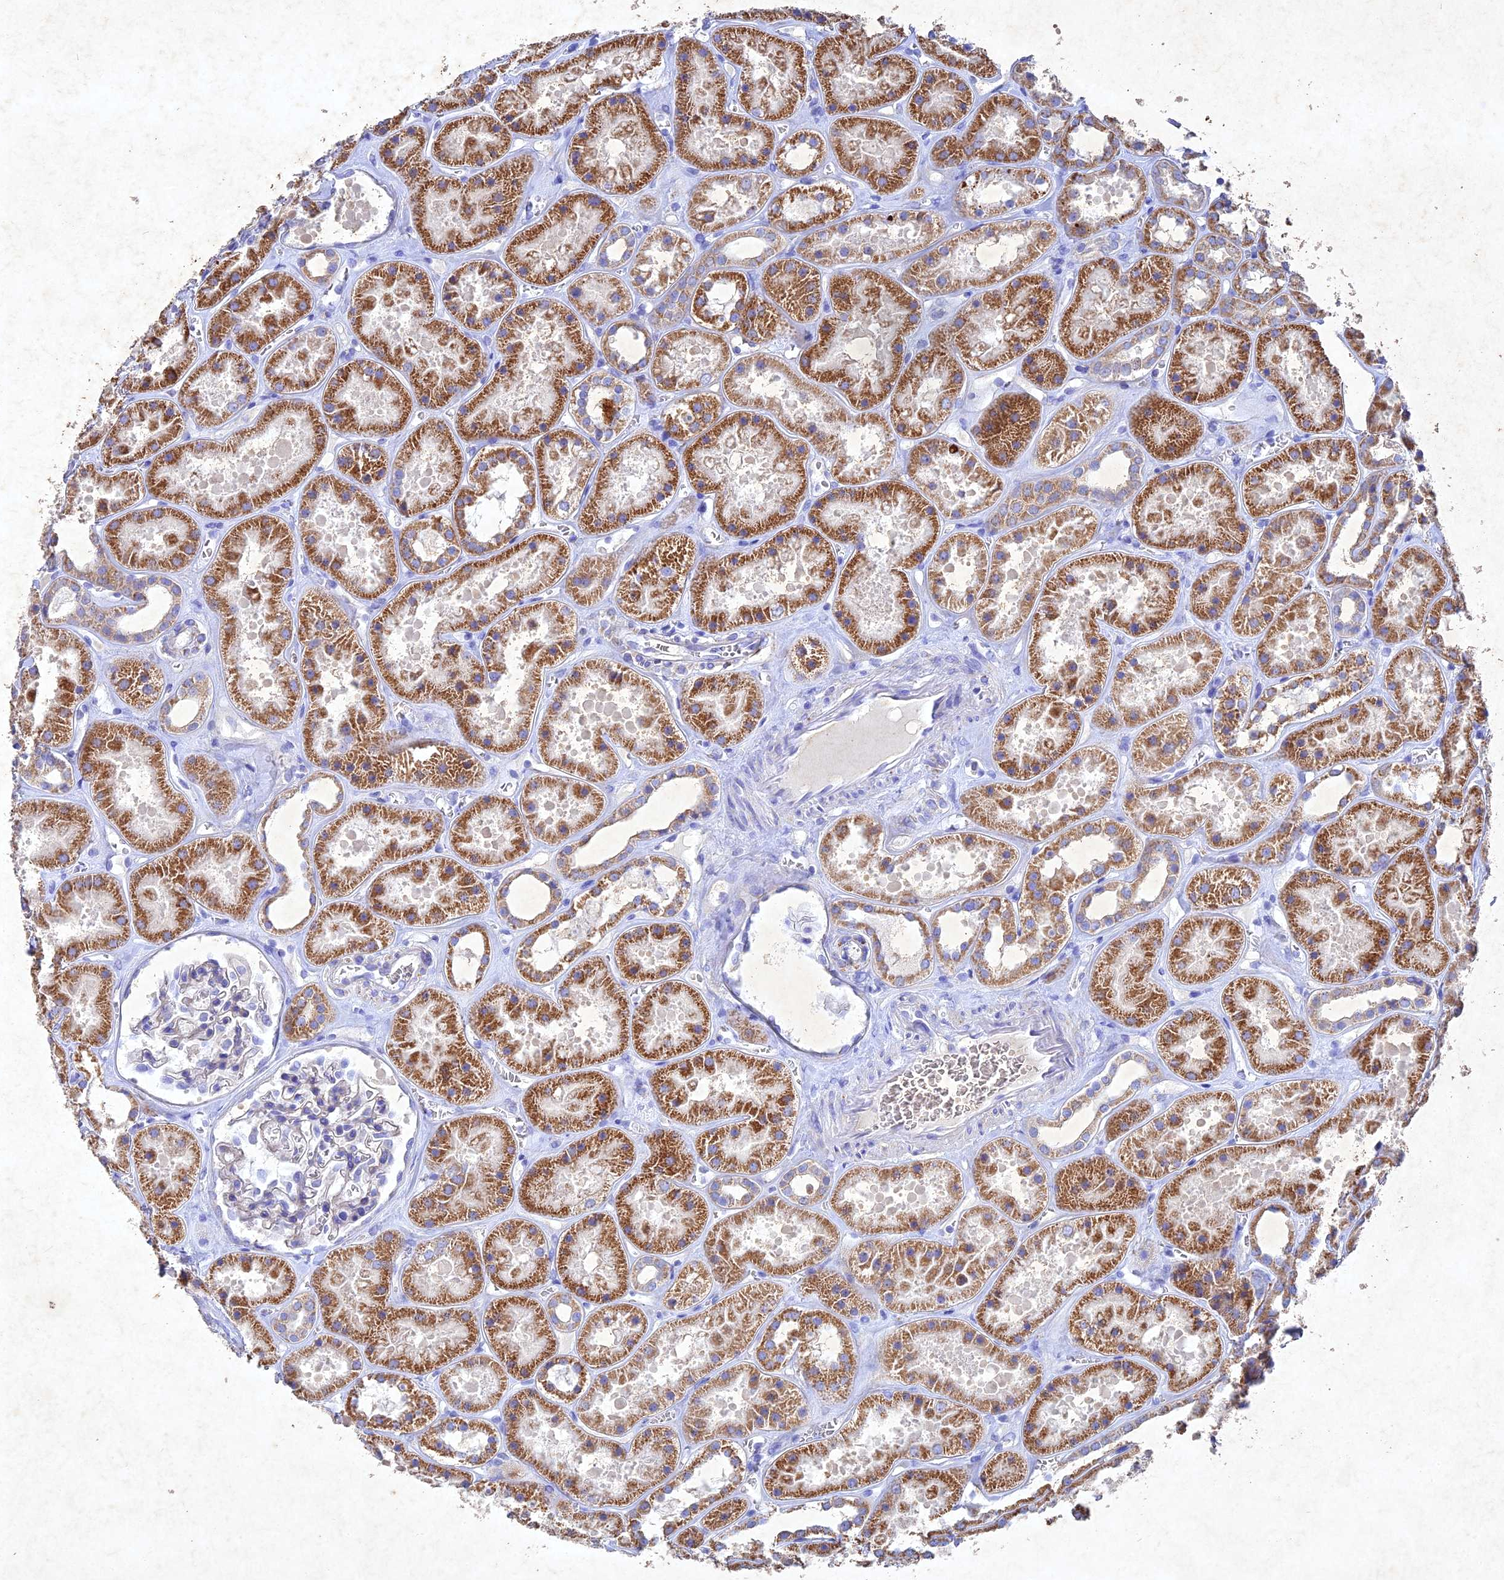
{"staining": {"intensity": "negative", "quantity": "none", "location": "none"}, "tissue": "kidney", "cell_type": "Cells in glomeruli", "image_type": "normal", "snomed": [{"axis": "morphology", "description": "Normal tissue, NOS"}, {"axis": "topography", "description": "Kidney"}], "caption": "A photomicrograph of human kidney is negative for staining in cells in glomeruli. Nuclei are stained in blue.", "gene": "NDUFV1", "patient": {"sex": "female", "age": 41}}